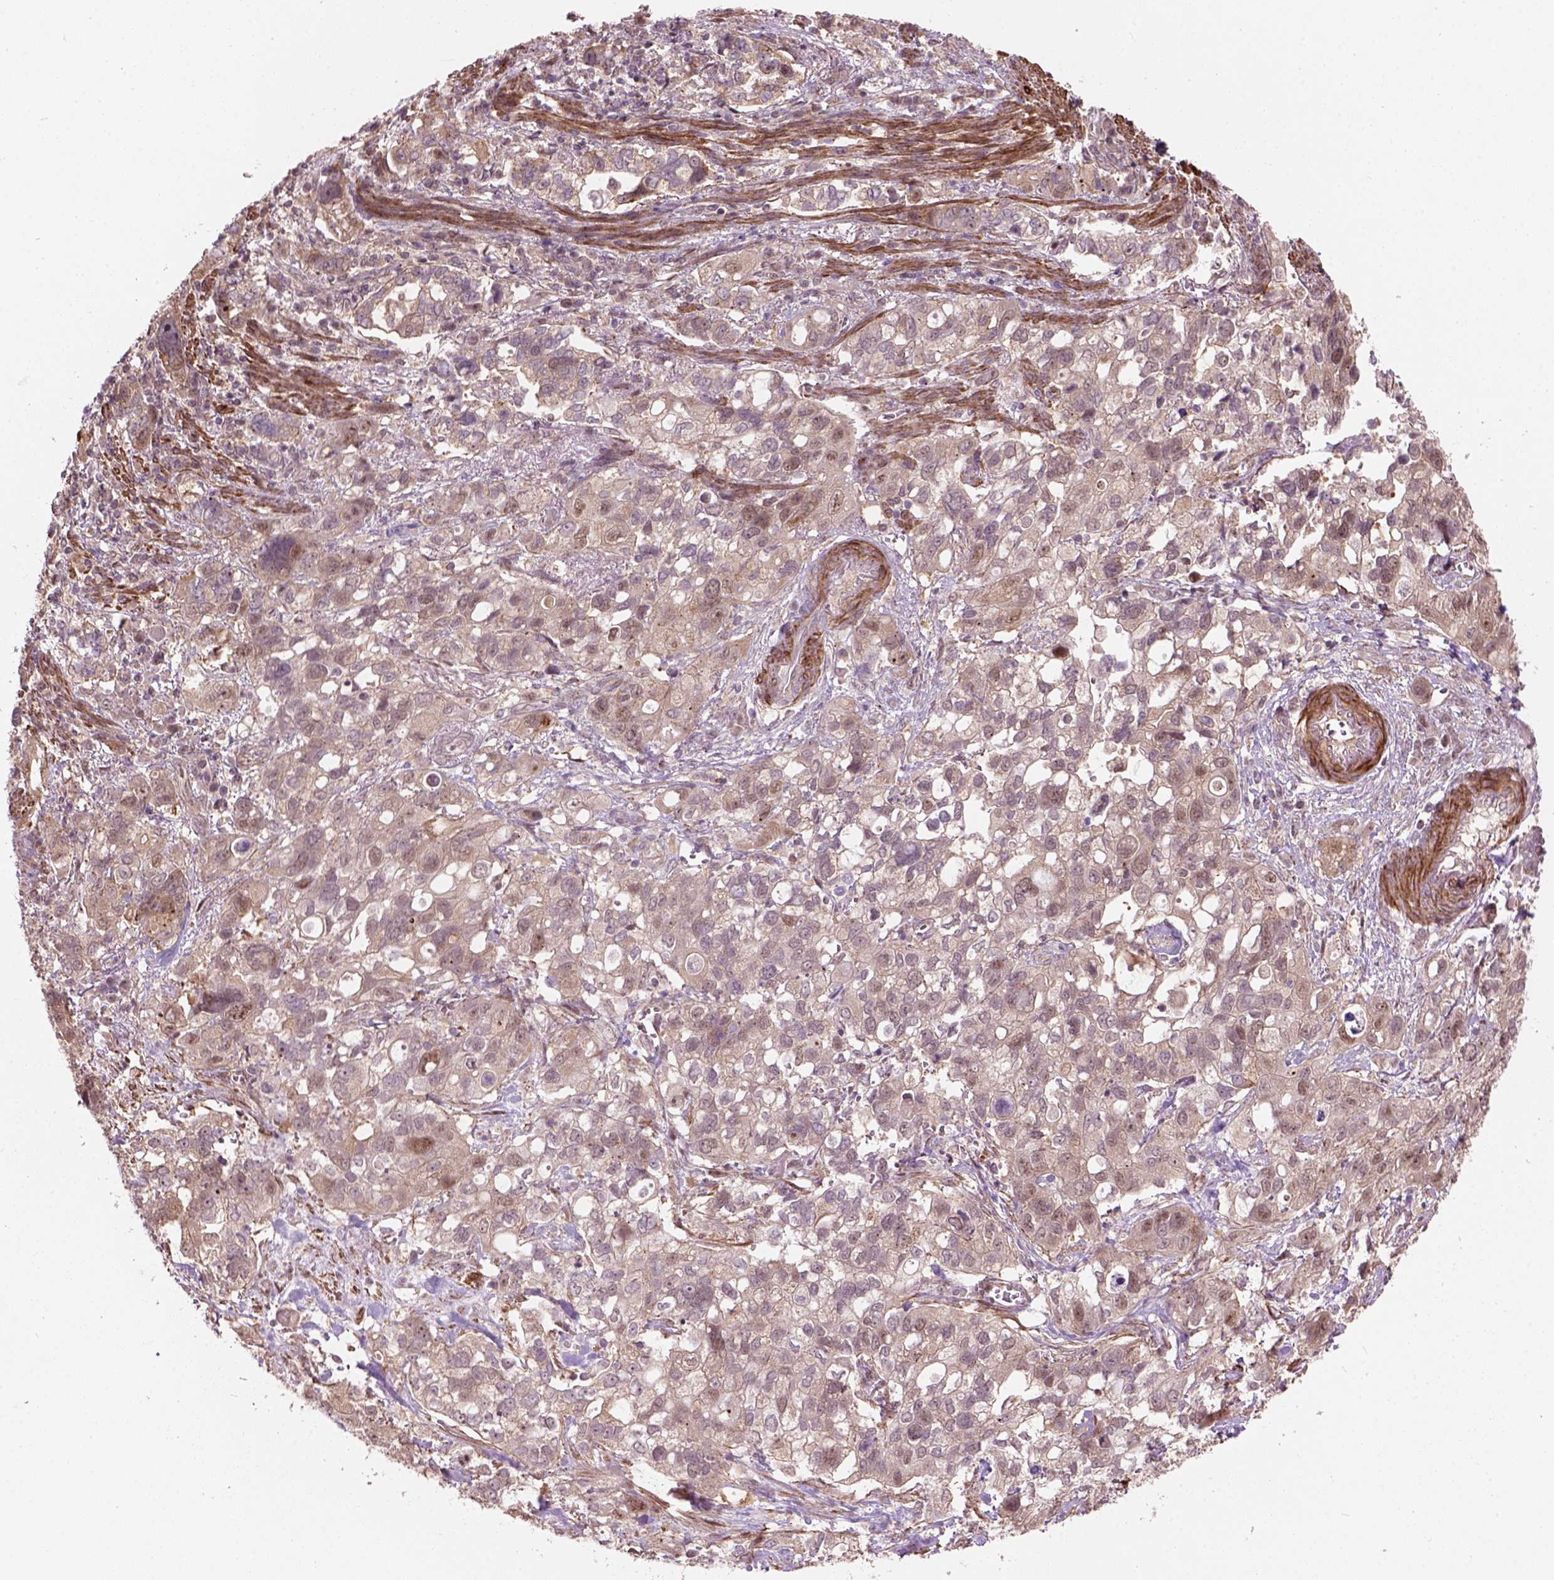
{"staining": {"intensity": "weak", "quantity": ">75%", "location": "cytoplasmic/membranous,nuclear"}, "tissue": "stomach cancer", "cell_type": "Tumor cells", "image_type": "cancer", "snomed": [{"axis": "morphology", "description": "Adenocarcinoma, NOS"}, {"axis": "topography", "description": "Stomach, upper"}], "caption": "Protein expression analysis of human stomach adenocarcinoma reveals weak cytoplasmic/membranous and nuclear staining in about >75% of tumor cells.", "gene": "PSMD11", "patient": {"sex": "female", "age": 81}}